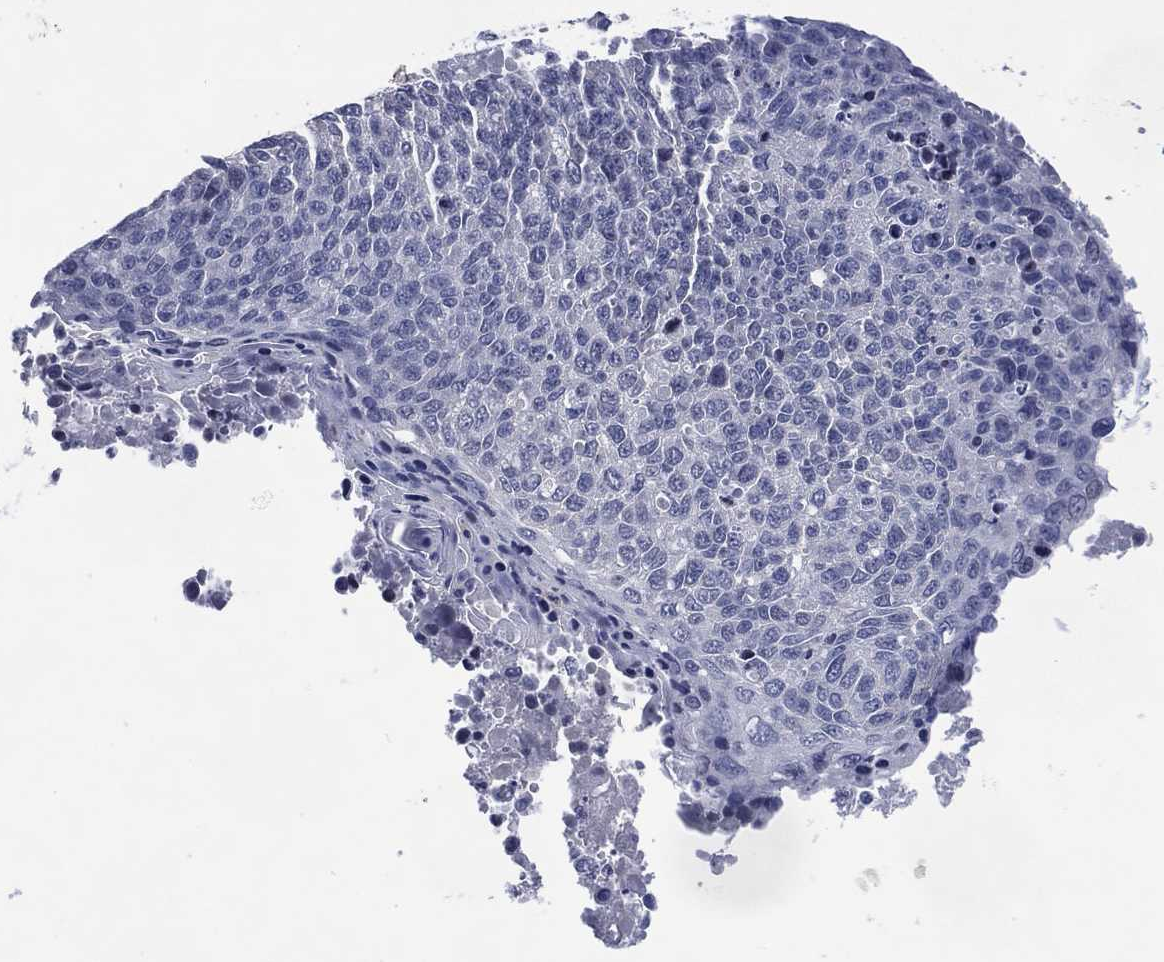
{"staining": {"intensity": "negative", "quantity": "none", "location": "none"}, "tissue": "lung cancer", "cell_type": "Tumor cells", "image_type": "cancer", "snomed": [{"axis": "morphology", "description": "Squamous cell carcinoma, NOS"}, {"axis": "topography", "description": "Lung"}], "caption": "A photomicrograph of lung cancer (squamous cell carcinoma) stained for a protein reveals no brown staining in tumor cells.", "gene": "USP26", "patient": {"sex": "male", "age": 73}}